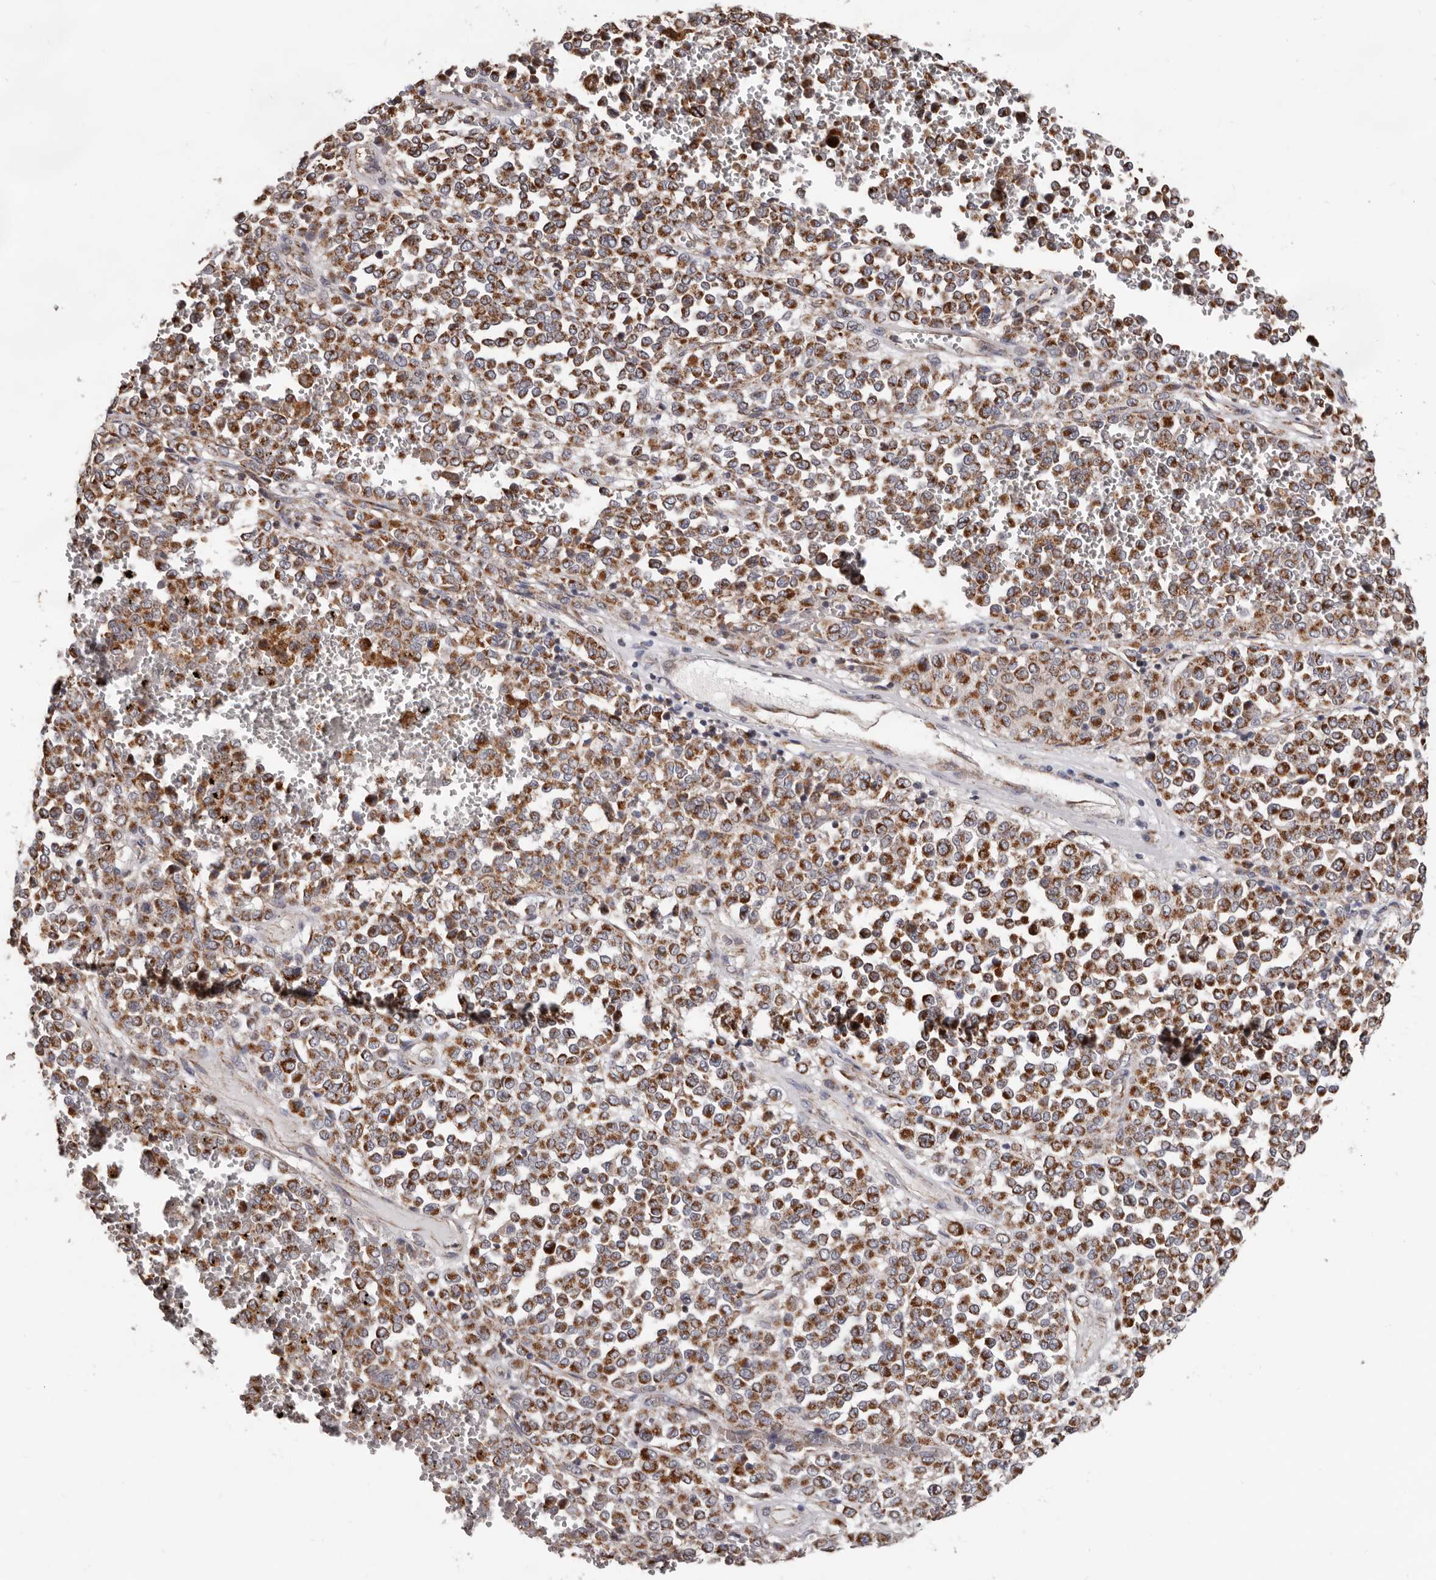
{"staining": {"intensity": "strong", "quantity": ">75%", "location": "cytoplasmic/membranous"}, "tissue": "melanoma", "cell_type": "Tumor cells", "image_type": "cancer", "snomed": [{"axis": "morphology", "description": "Malignant melanoma, Metastatic site"}, {"axis": "topography", "description": "Pancreas"}], "caption": "Protein expression analysis of human malignant melanoma (metastatic site) reveals strong cytoplasmic/membranous expression in about >75% of tumor cells.", "gene": "MRPL18", "patient": {"sex": "female", "age": 30}}